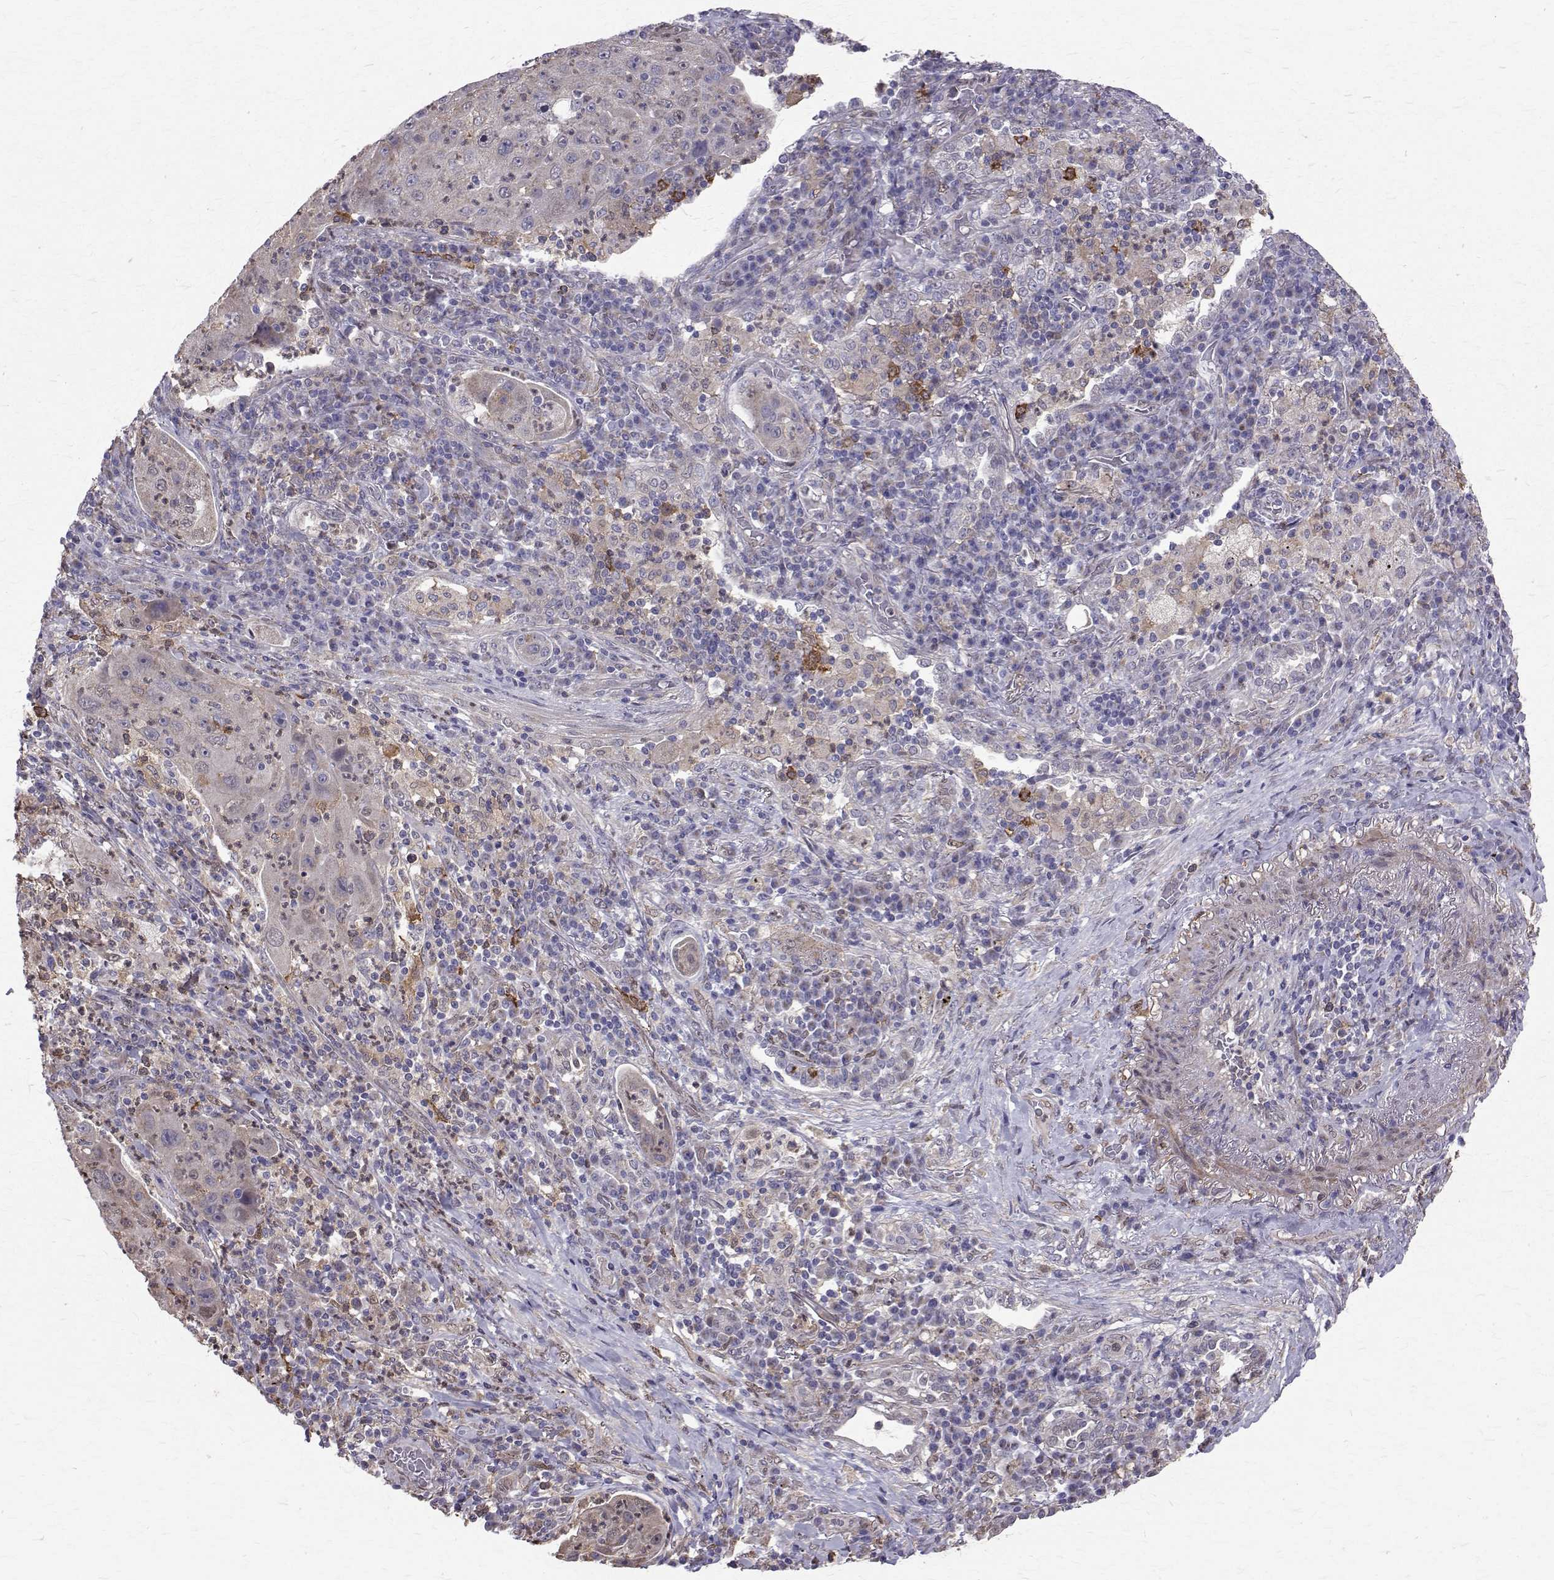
{"staining": {"intensity": "negative", "quantity": "none", "location": "none"}, "tissue": "lung cancer", "cell_type": "Tumor cells", "image_type": "cancer", "snomed": [{"axis": "morphology", "description": "Squamous cell carcinoma, NOS"}, {"axis": "topography", "description": "Lung"}], "caption": "Human lung cancer (squamous cell carcinoma) stained for a protein using immunohistochemistry (IHC) displays no positivity in tumor cells.", "gene": "CCDC89", "patient": {"sex": "female", "age": 59}}